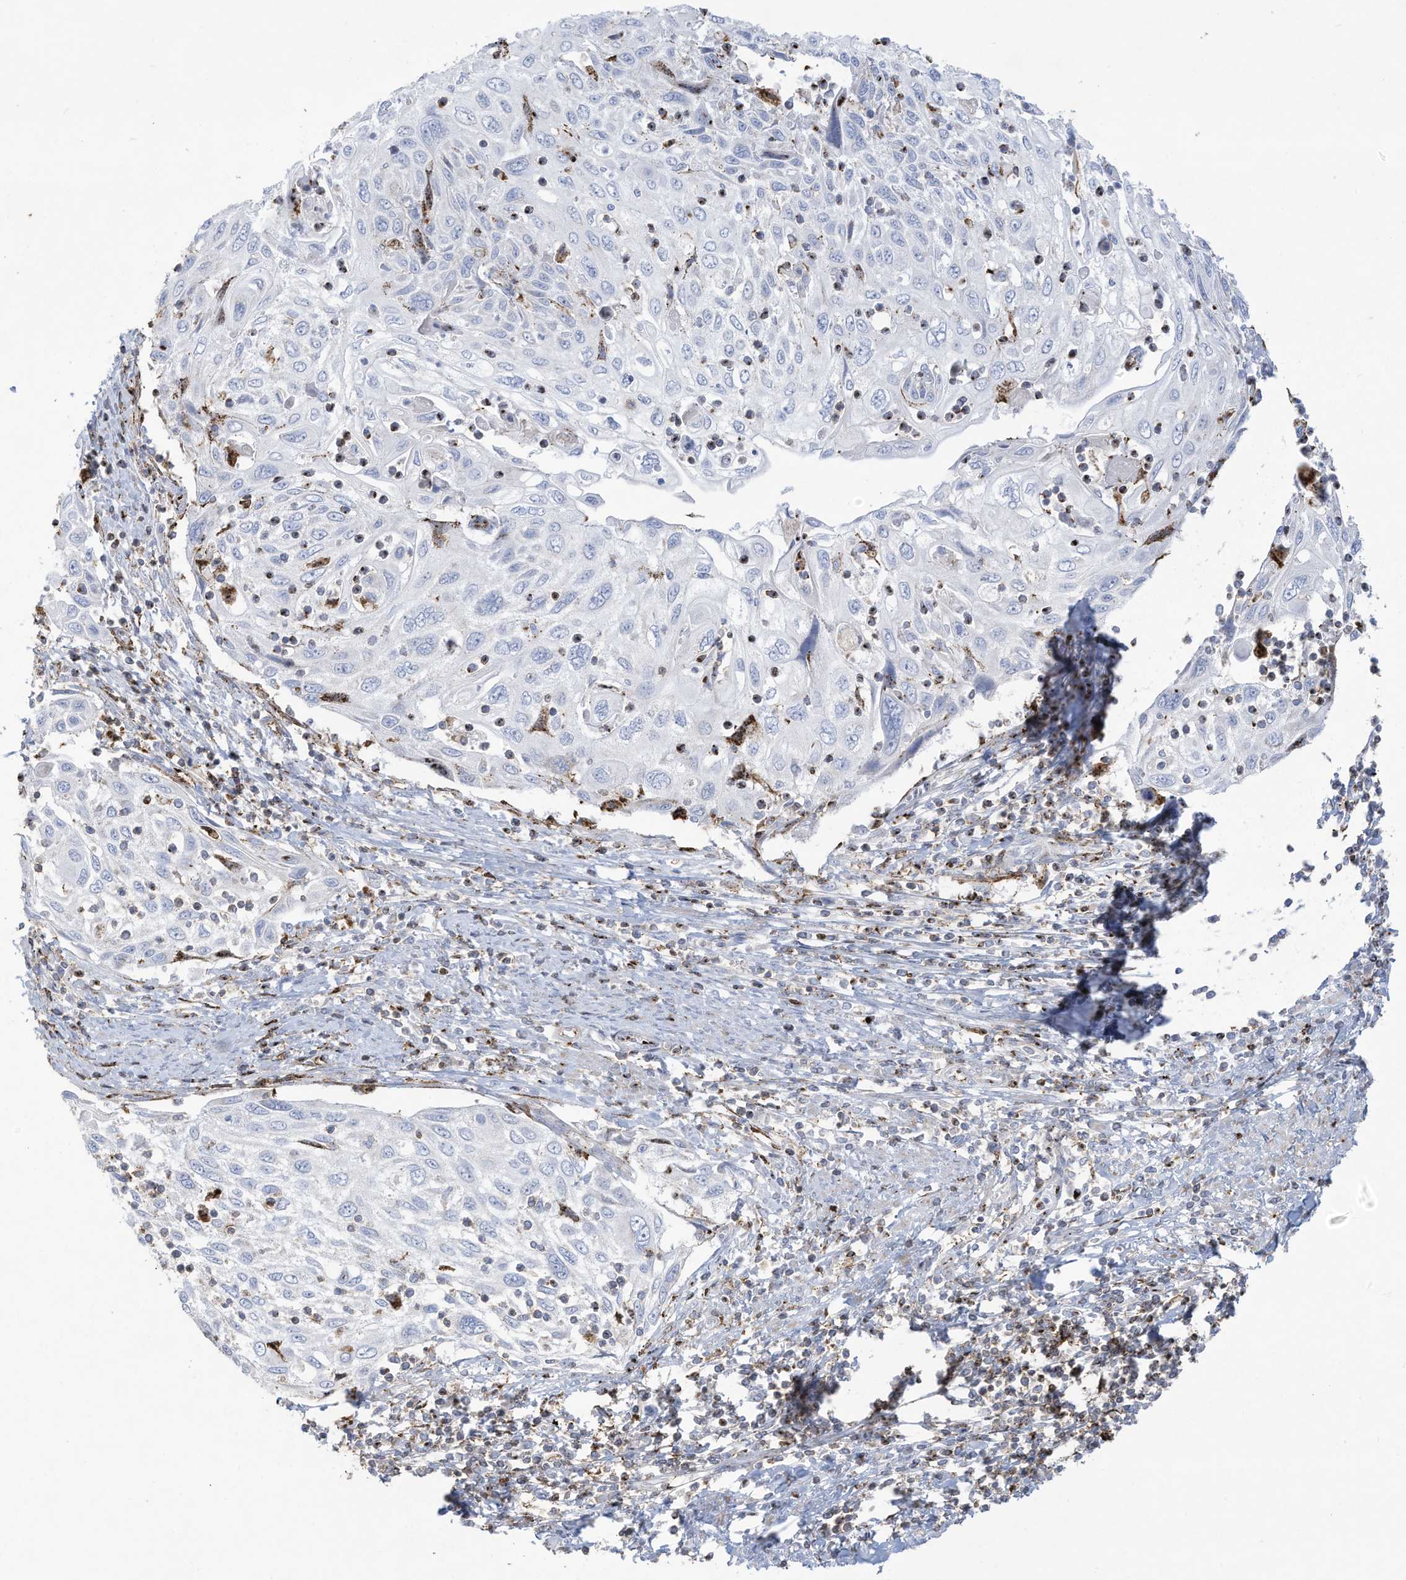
{"staining": {"intensity": "negative", "quantity": "none", "location": "none"}, "tissue": "cervical cancer", "cell_type": "Tumor cells", "image_type": "cancer", "snomed": [{"axis": "morphology", "description": "Squamous cell carcinoma, NOS"}, {"axis": "topography", "description": "Cervix"}], "caption": "An IHC photomicrograph of cervical squamous cell carcinoma is shown. There is no staining in tumor cells of cervical squamous cell carcinoma.", "gene": "THNSL2", "patient": {"sex": "female", "age": 70}}